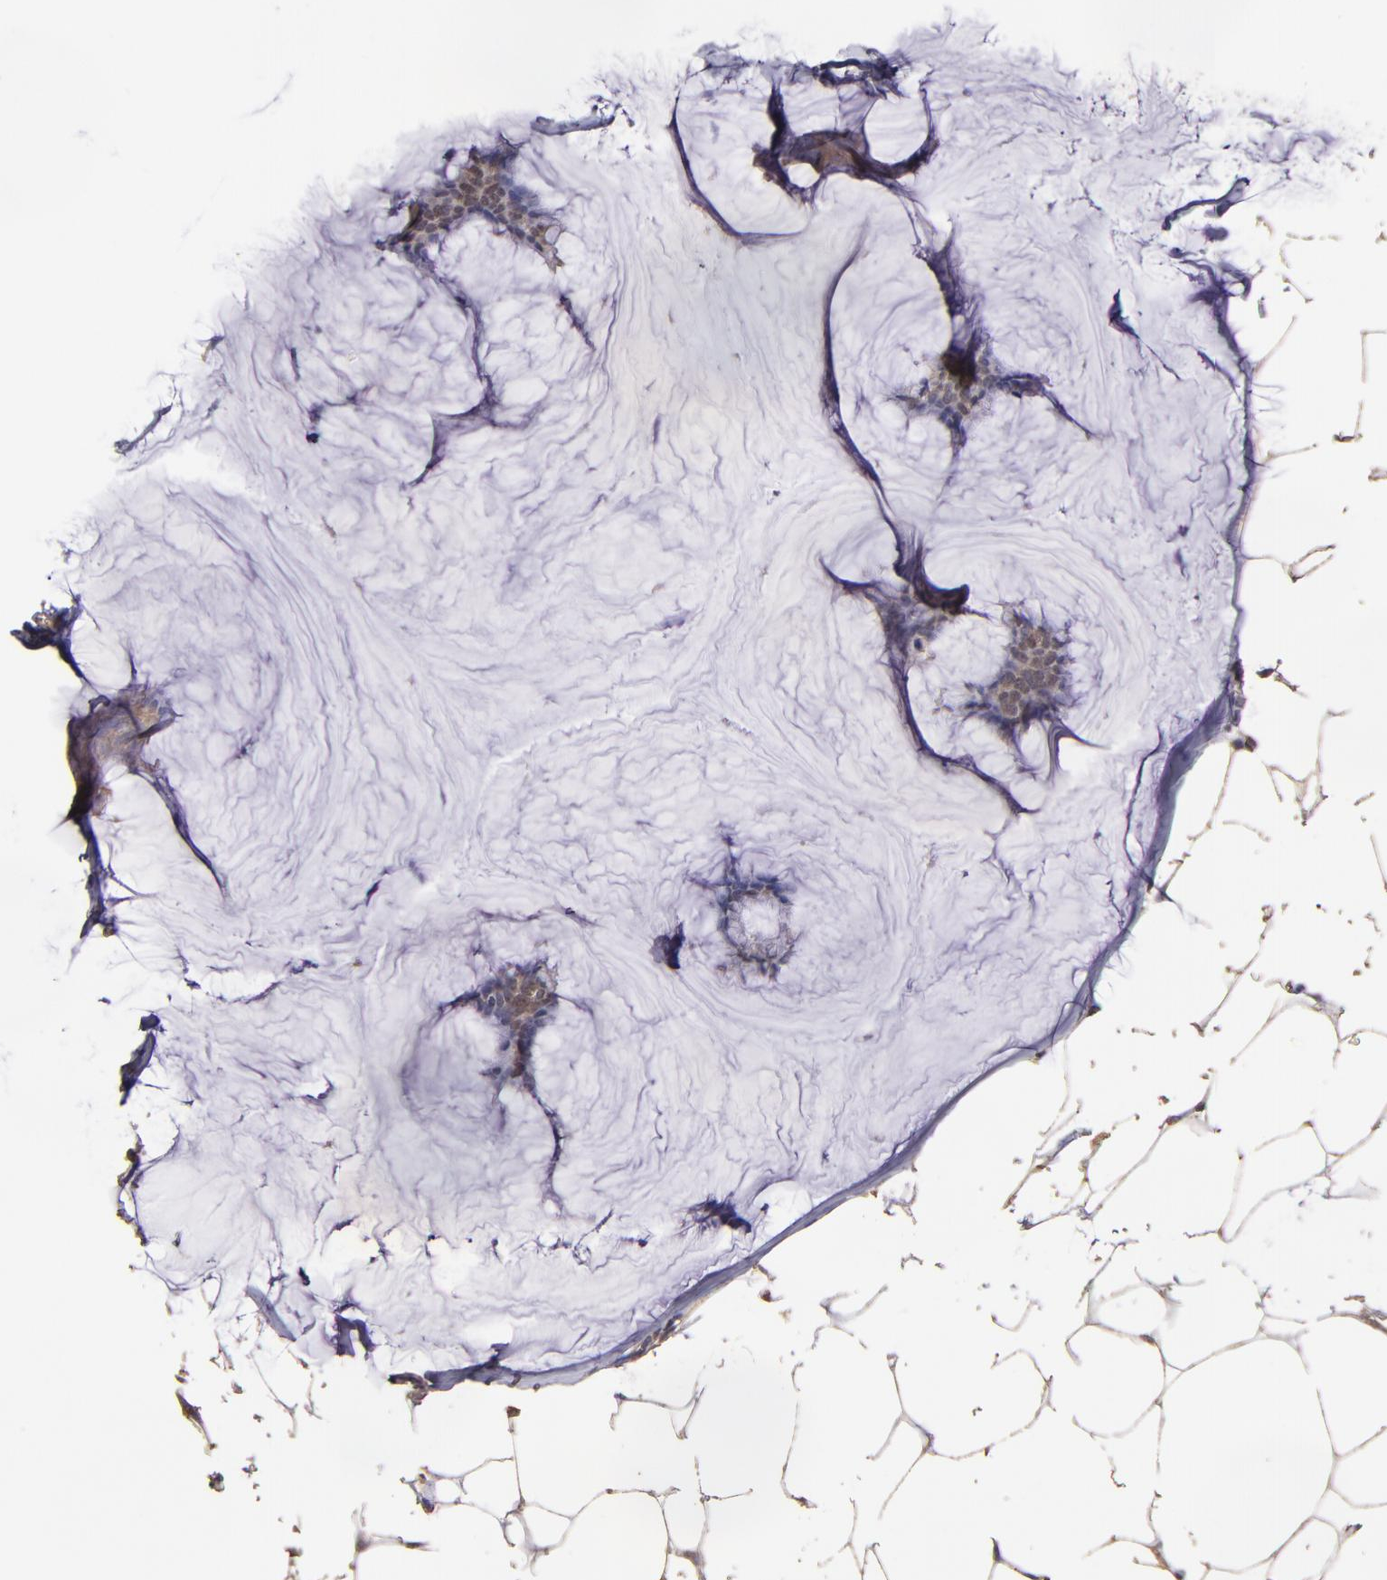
{"staining": {"intensity": "moderate", "quantity": ">75%", "location": "cytoplasmic/membranous"}, "tissue": "breast cancer", "cell_type": "Tumor cells", "image_type": "cancer", "snomed": [{"axis": "morphology", "description": "Duct carcinoma"}, {"axis": "topography", "description": "Breast"}], "caption": "Human breast invasive ductal carcinoma stained for a protein (brown) displays moderate cytoplasmic/membranous positive positivity in approximately >75% of tumor cells.", "gene": "HECTD1", "patient": {"sex": "female", "age": 93}}